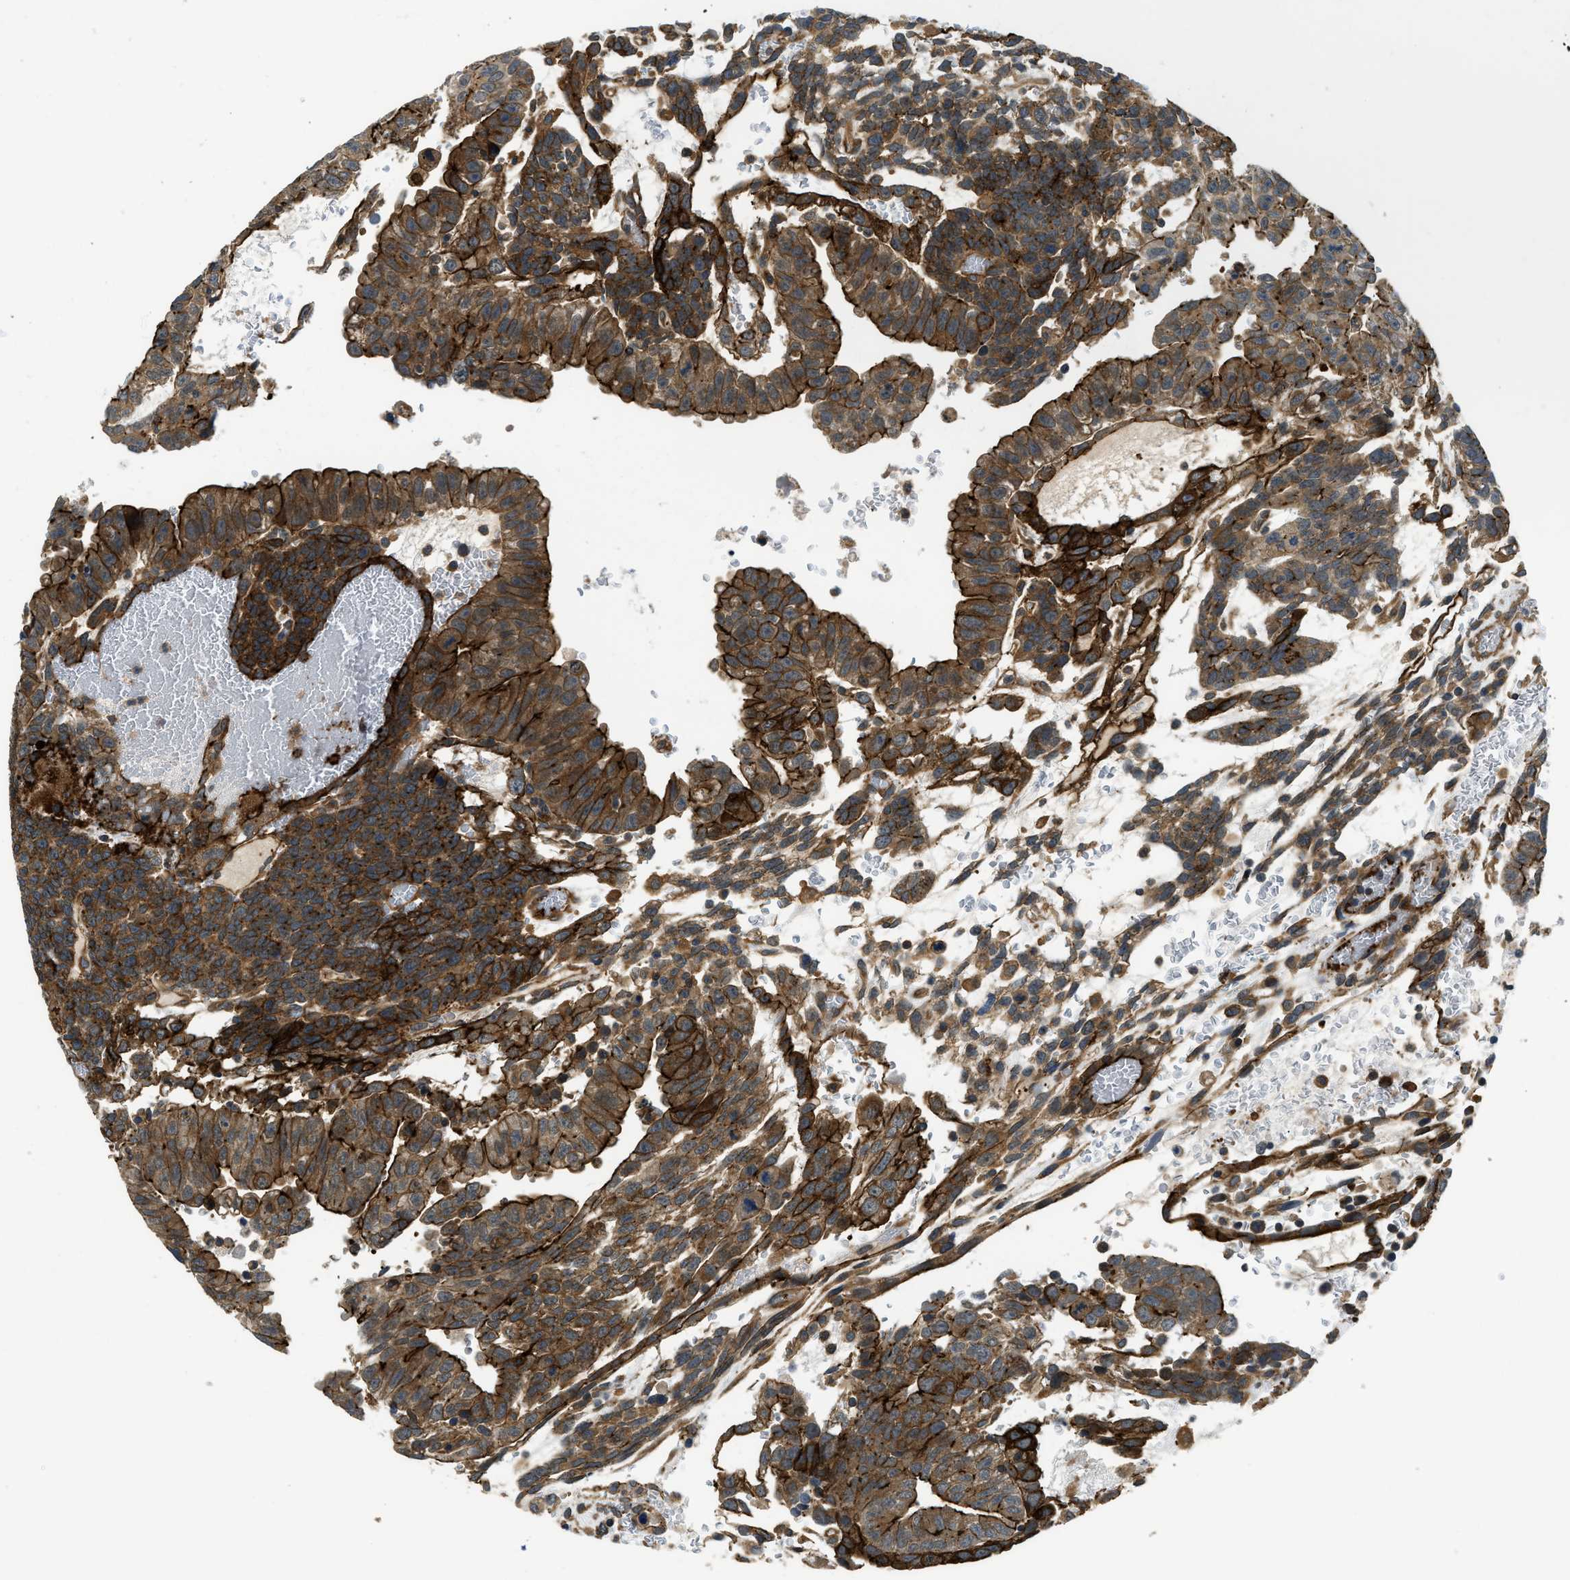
{"staining": {"intensity": "strong", "quantity": ">75%", "location": "cytoplasmic/membranous"}, "tissue": "testis cancer", "cell_type": "Tumor cells", "image_type": "cancer", "snomed": [{"axis": "morphology", "description": "Seminoma, NOS"}, {"axis": "morphology", "description": "Carcinoma, Embryonal, NOS"}, {"axis": "topography", "description": "Testis"}], "caption": "This photomicrograph displays testis cancer (embryonal carcinoma) stained with IHC to label a protein in brown. The cytoplasmic/membranous of tumor cells show strong positivity for the protein. Nuclei are counter-stained blue.", "gene": "CGN", "patient": {"sex": "male", "age": 52}}